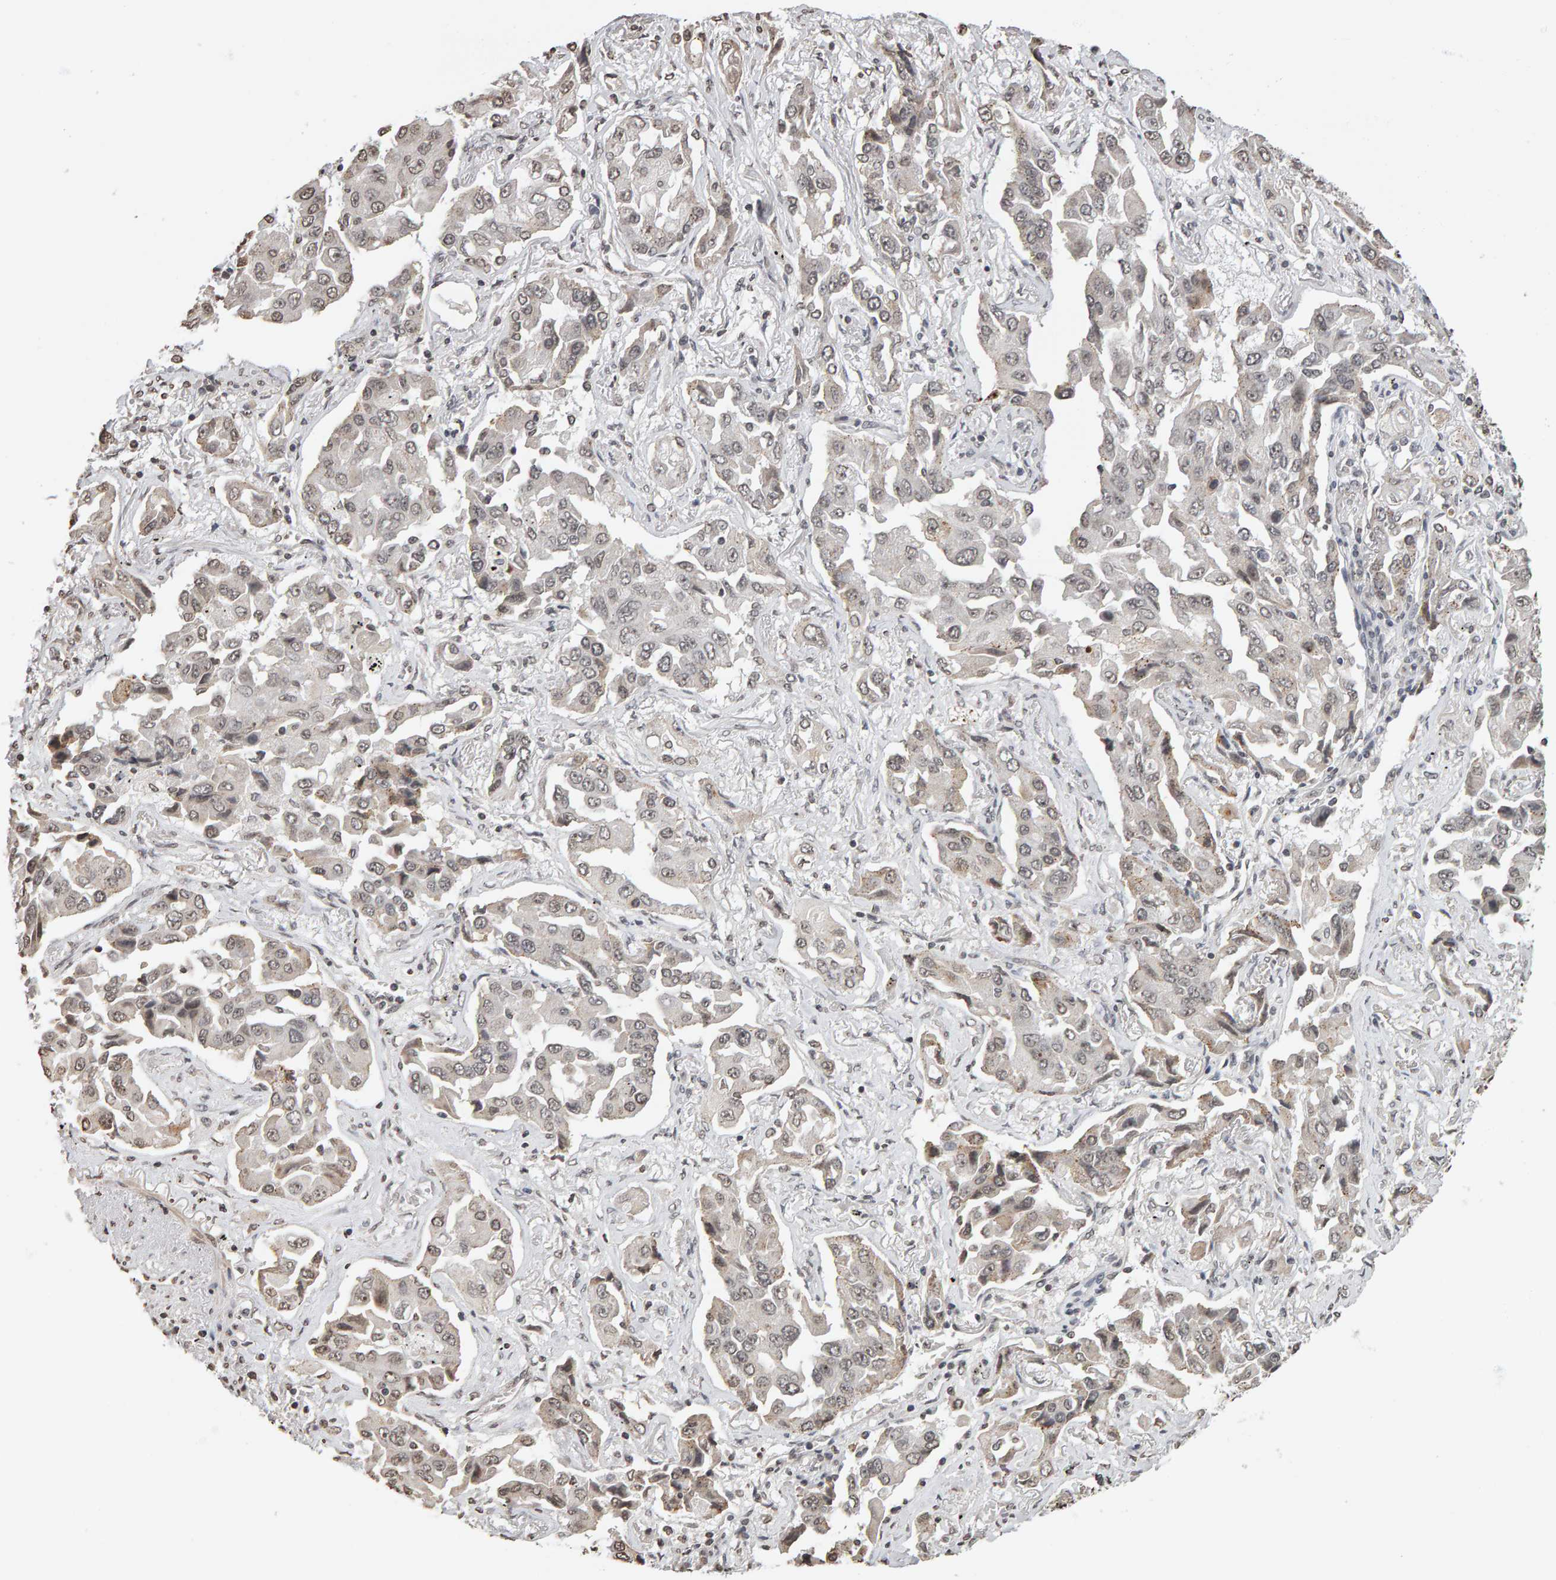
{"staining": {"intensity": "weak", "quantity": ">75%", "location": "nuclear"}, "tissue": "lung cancer", "cell_type": "Tumor cells", "image_type": "cancer", "snomed": [{"axis": "morphology", "description": "Adenocarcinoma, NOS"}, {"axis": "topography", "description": "Lung"}], "caption": "Human lung cancer (adenocarcinoma) stained with a brown dye demonstrates weak nuclear positive expression in about >75% of tumor cells.", "gene": "AFF4", "patient": {"sex": "female", "age": 65}}